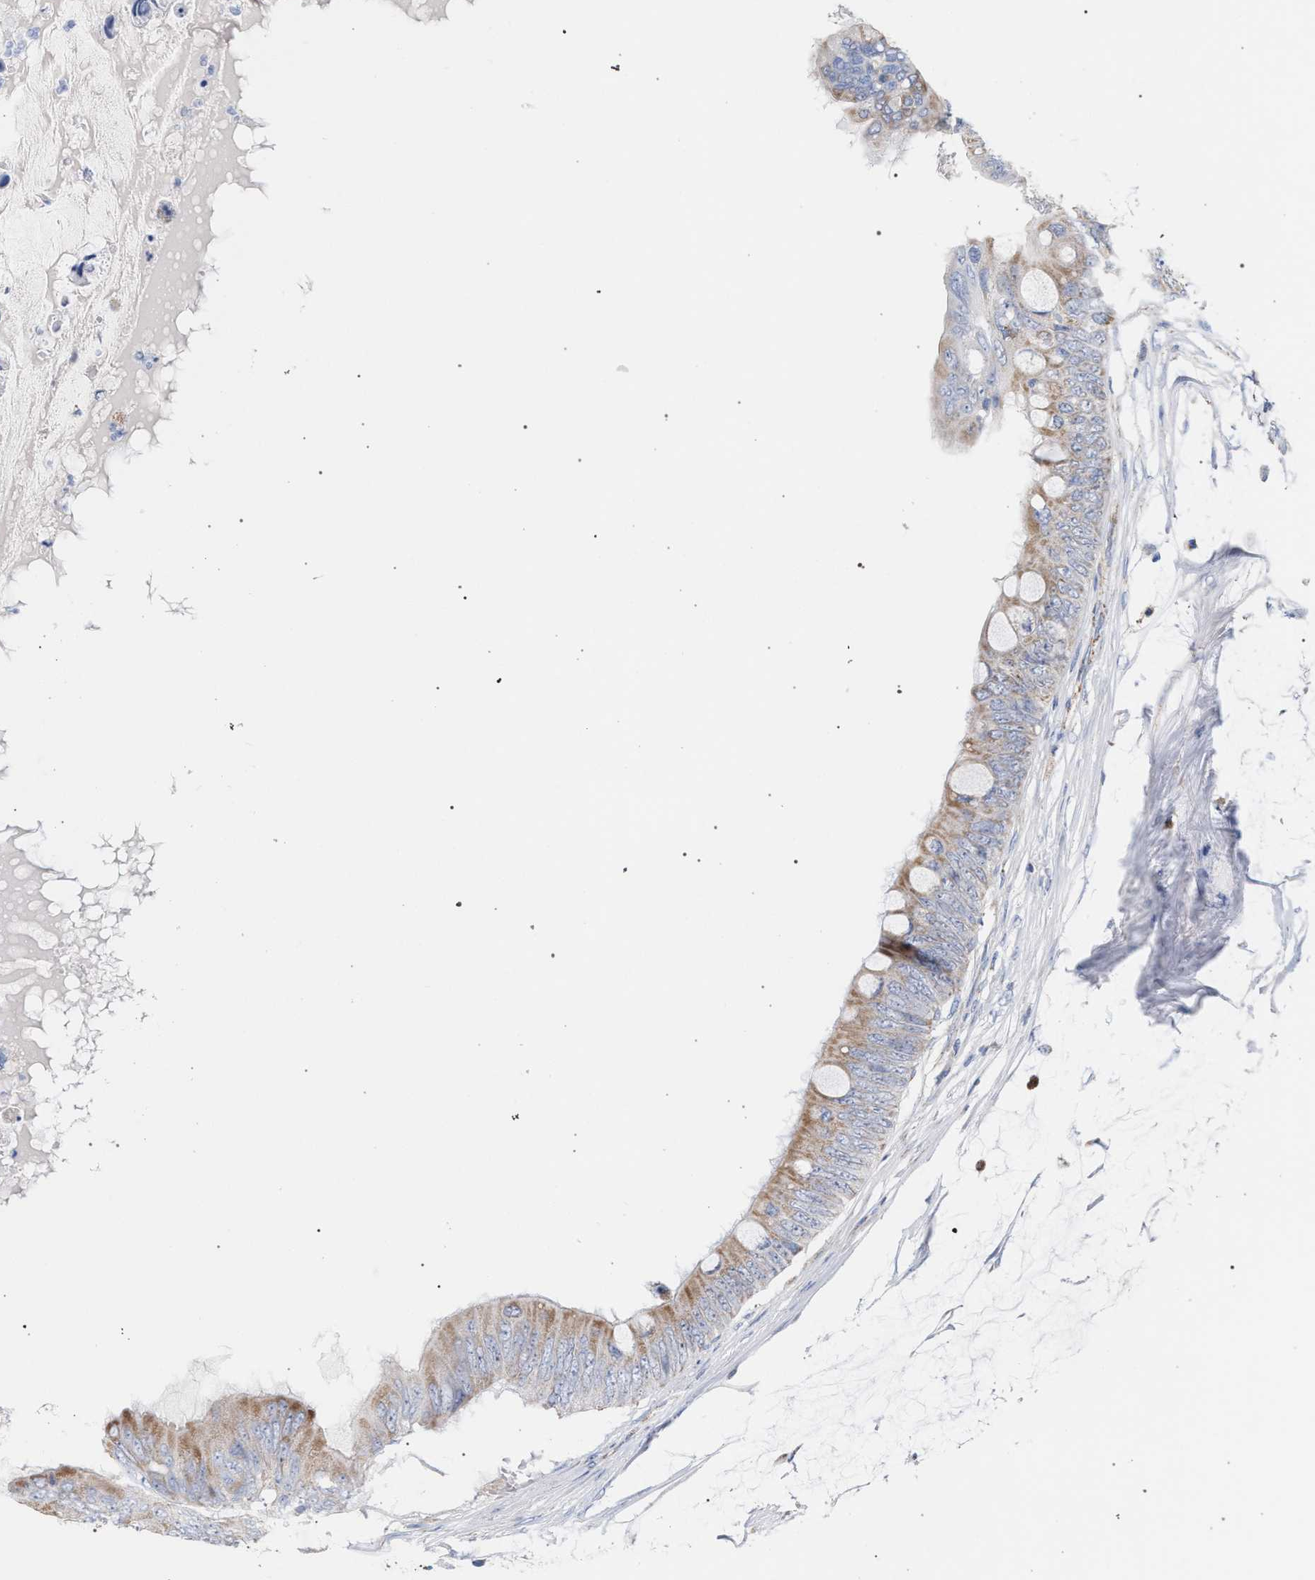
{"staining": {"intensity": "moderate", "quantity": ">75%", "location": "cytoplasmic/membranous"}, "tissue": "colorectal cancer", "cell_type": "Tumor cells", "image_type": "cancer", "snomed": [{"axis": "morphology", "description": "Normal tissue, NOS"}, {"axis": "morphology", "description": "Adenocarcinoma, NOS"}, {"axis": "topography", "description": "Rectum"}, {"axis": "topography", "description": "Peripheral nerve tissue"}], "caption": "This is a micrograph of immunohistochemistry (IHC) staining of colorectal adenocarcinoma, which shows moderate positivity in the cytoplasmic/membranous of tumor cells.", "gene": "ECI2", "patient": {"sex": "female", "age": 77}}